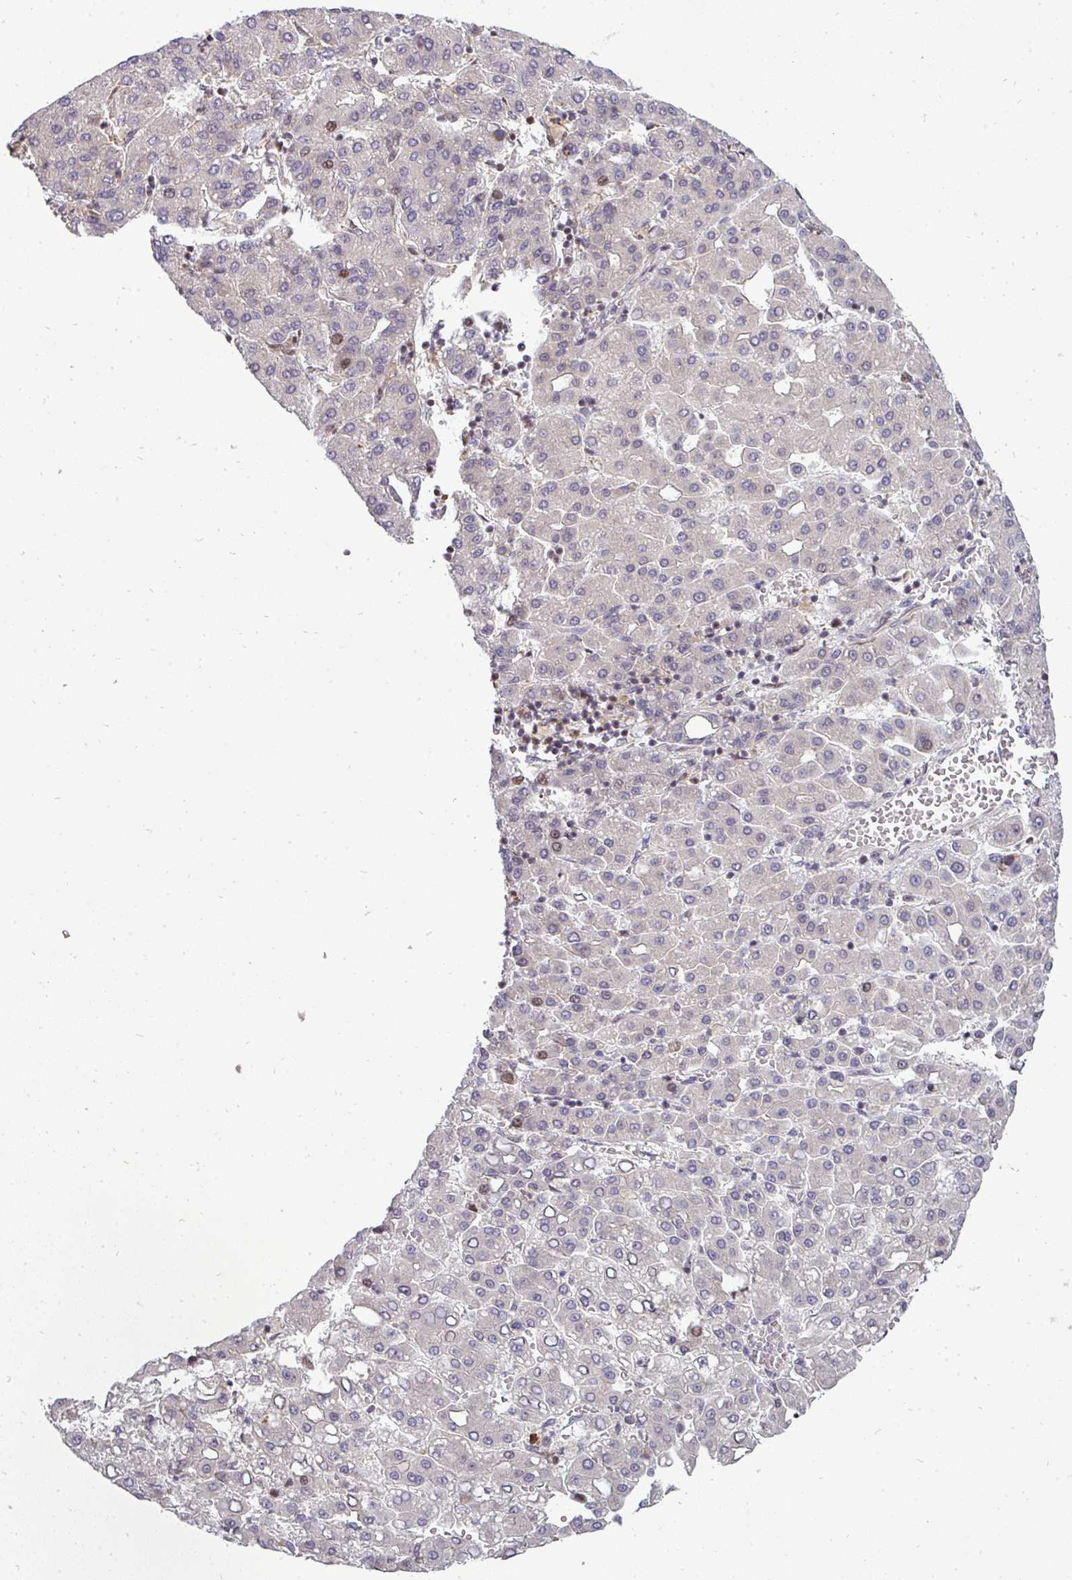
{"staining": {"intensity": "negative", "quantity": "none", "location": "none"}, "tissue": "liver cancer", "cell_type": "Tumor cells", "image_type": "cancer", "snomed": [{"axis": "morphology", "description": "Carcinoma, Hepatocellular, NOS"}, {"axis": "topography", "description": "Liver"}], "caption": "Liver hepatocellular carcinoma stained for a protein using immunohistochemistry reveals no staining tumor cells.", "gene": "PATZ1", "patient": {"sex": "male", "age": 65}}